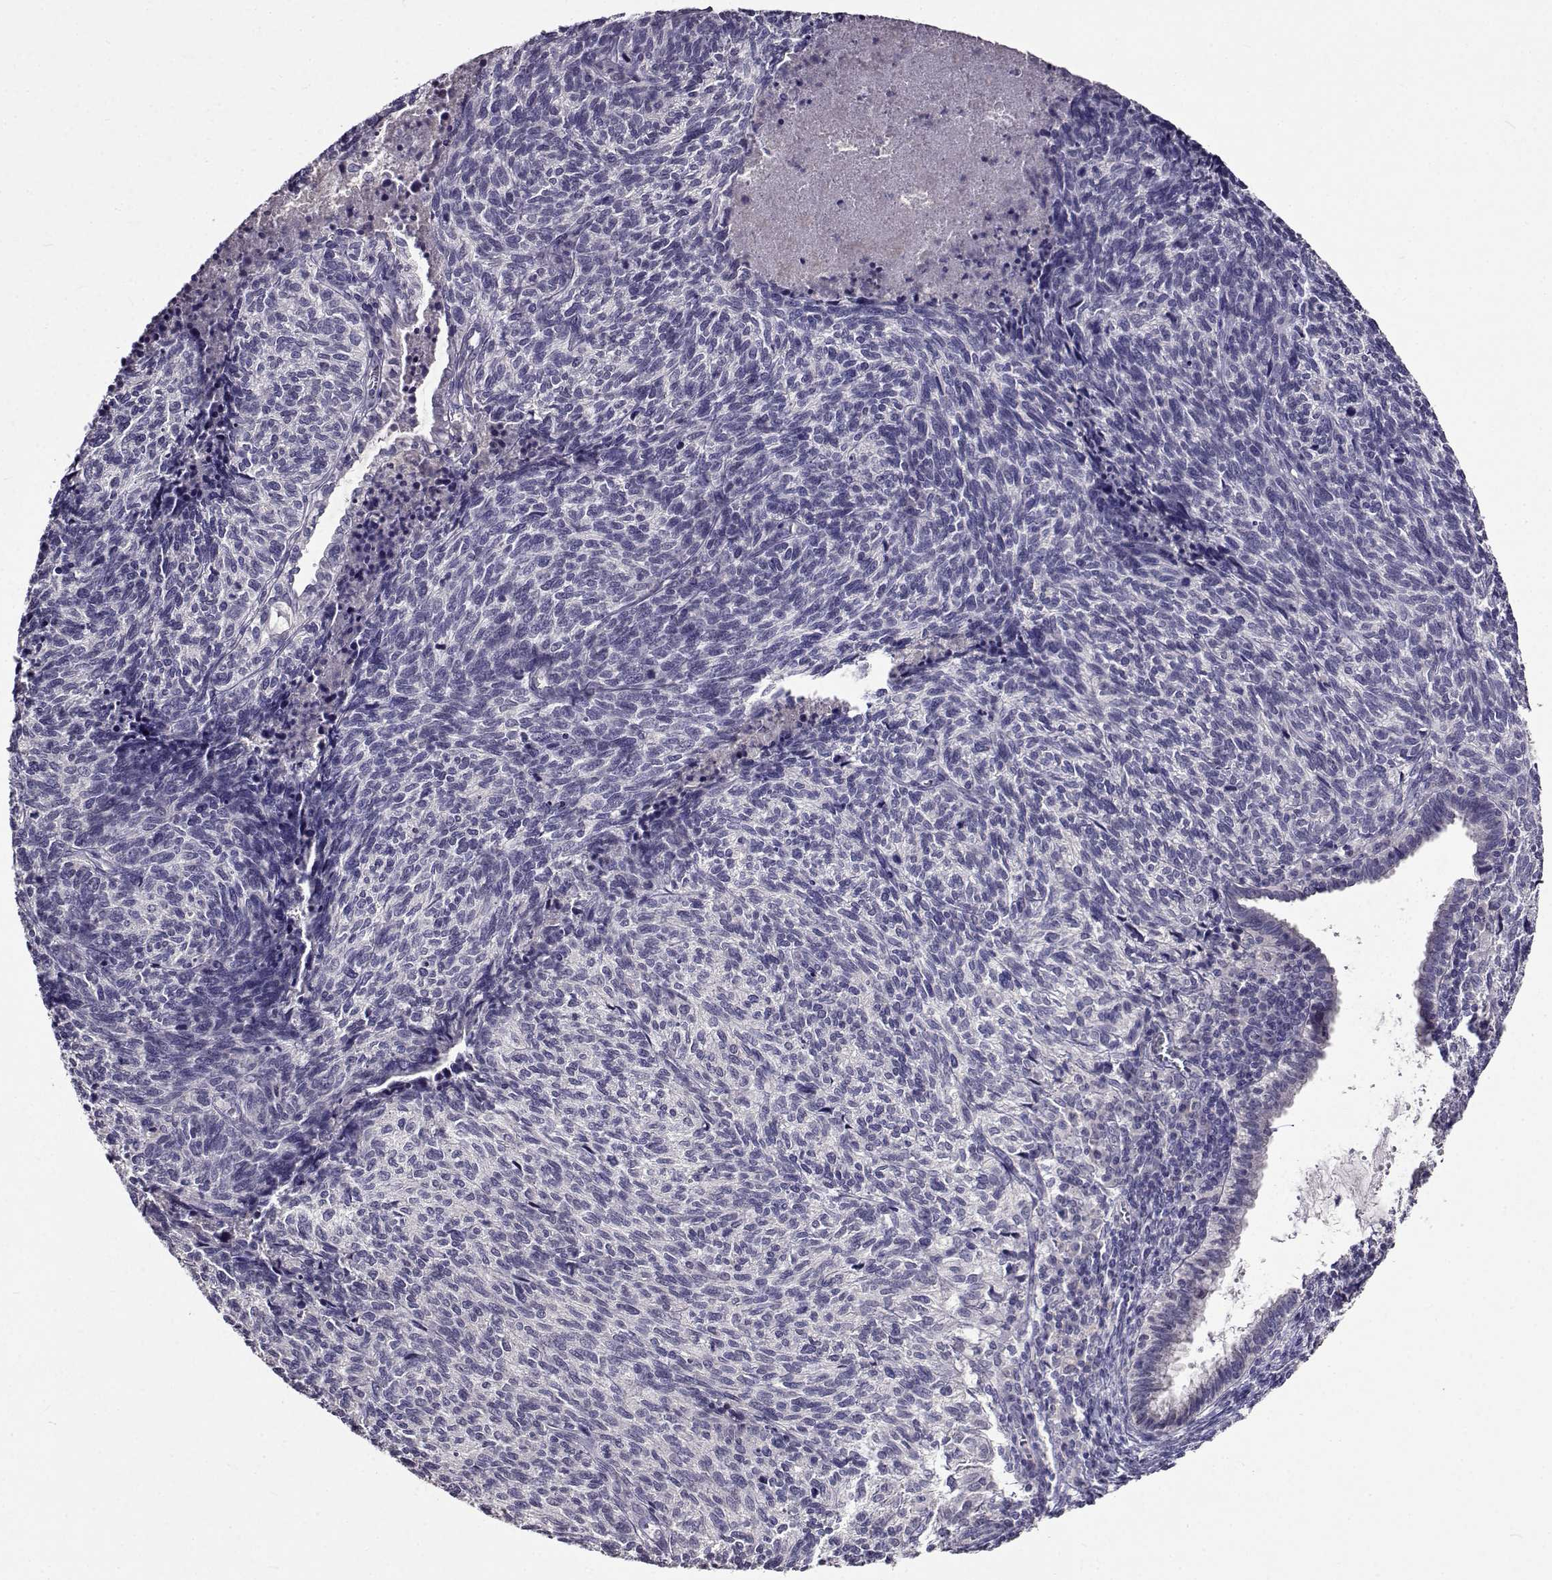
{"staining": {"intensity": "negative", "quantity": "none", "location": "none"}, "tissue": "cervical cancer", "cell_type": "Tumor cells", "image_type": "cancer", "snomed": [{"axis": "morphology", "description": "Squamous cell carcinoma, NOS"}, {"axis": "topography", "description": "Cervix"}], "caption": "Cervical cancer stained for a protein using immunohistochemistry (IHC) exhibits no staining tumor cells.", "gene": "PAEP", "patient": {"sex": "female", "age": 45}}